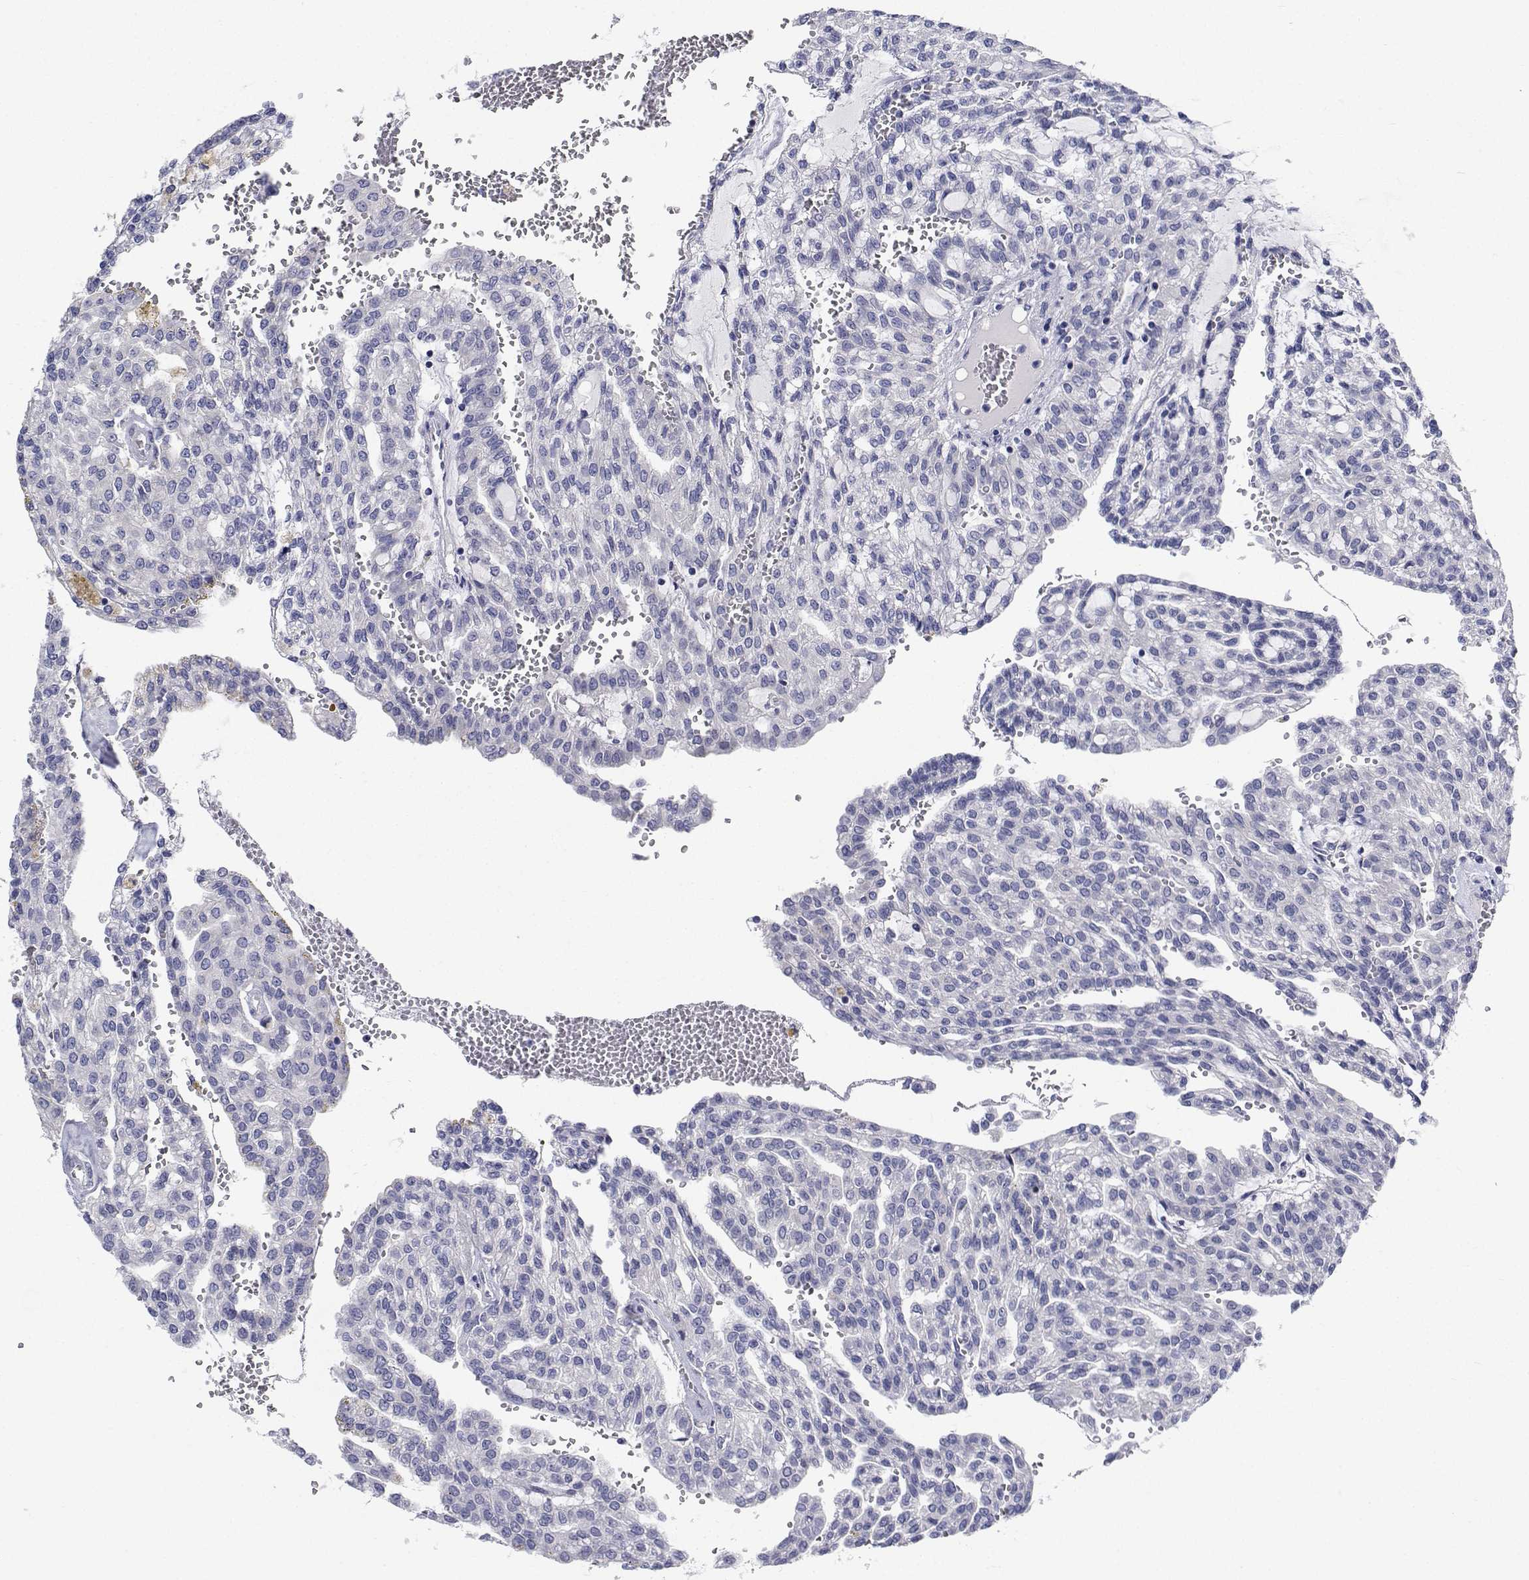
{"staining": {"intensity": "negative", "quantity": "none", "location": "none"}, "tissue": "renal cancer", "cell_type": "Tumor cells", "image_type": "cancer", "snomed": [{"axis": "morphology", "description": "Adenocarcinoma, NOS"}, {"axis": "topography", "description": "Kidney"}], "caption": "DAB immunohistochemical staining of human adenocarcinoma (renal) displays no significant positivity in tumor cells.", "gene": "CDHR3", "patient": {"sex": "male", "age": 63}}